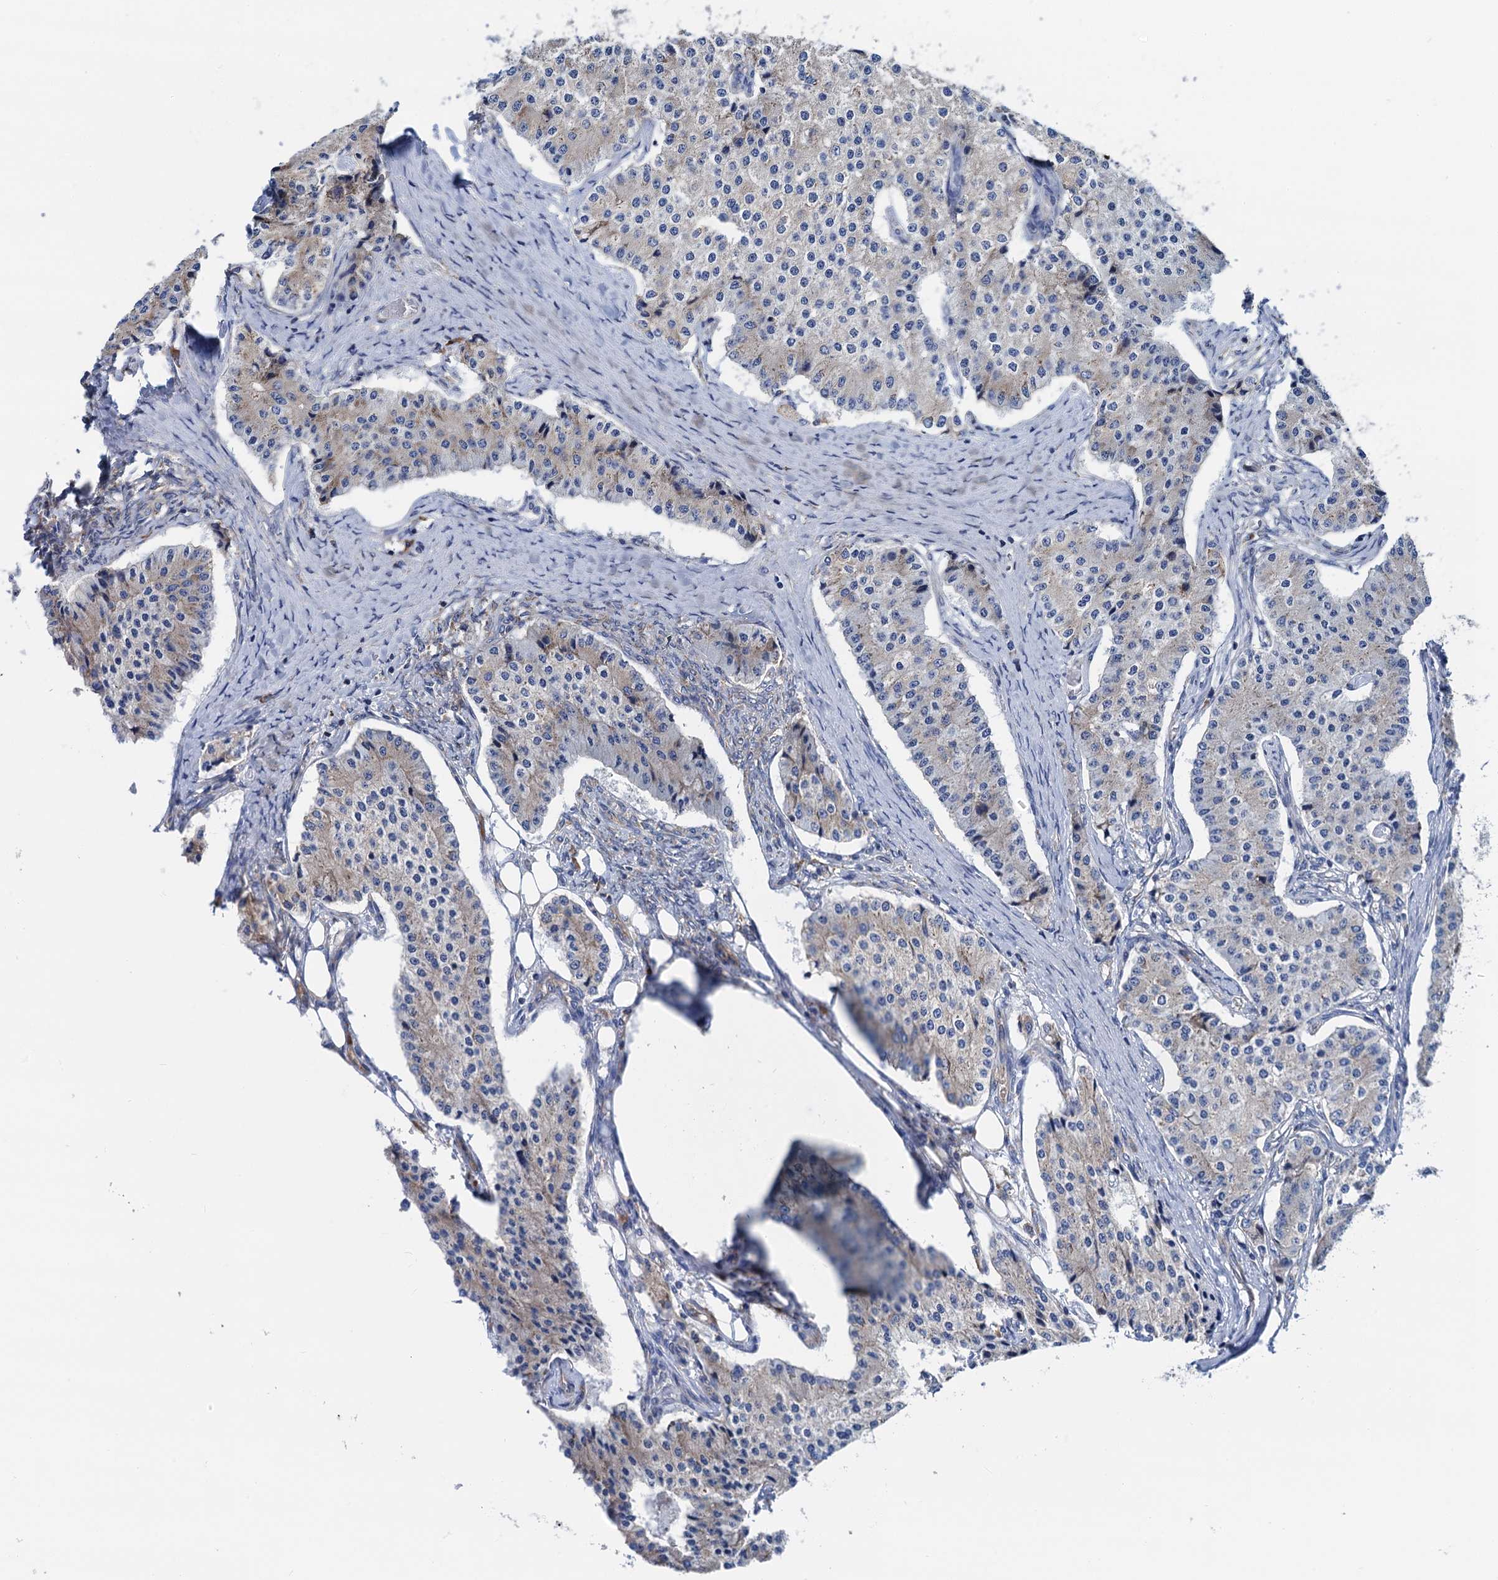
{"staining": {"intensity": "weak", "quantity": "<25%", "location": "cytoplasmic/membranous"}, "tissue": "carcinoid", "cell_type": "Tumor cells", "image_type": "cancer", "snomed": [{"axis": "morphology", "description": "Carcinoid, malignant, NOS"}, {"axis": "topography", "description": "Colon"}], "caption": "Immunohistochemistry of malignant carcinoid displays no positivity in tumor cells. (Brightfield microscopy of DAB (3,3'-diaminobenzidine) IHC at high magnification).", "gene": "SLC12A7", "patient": {"sex": "female", "age": 52}}